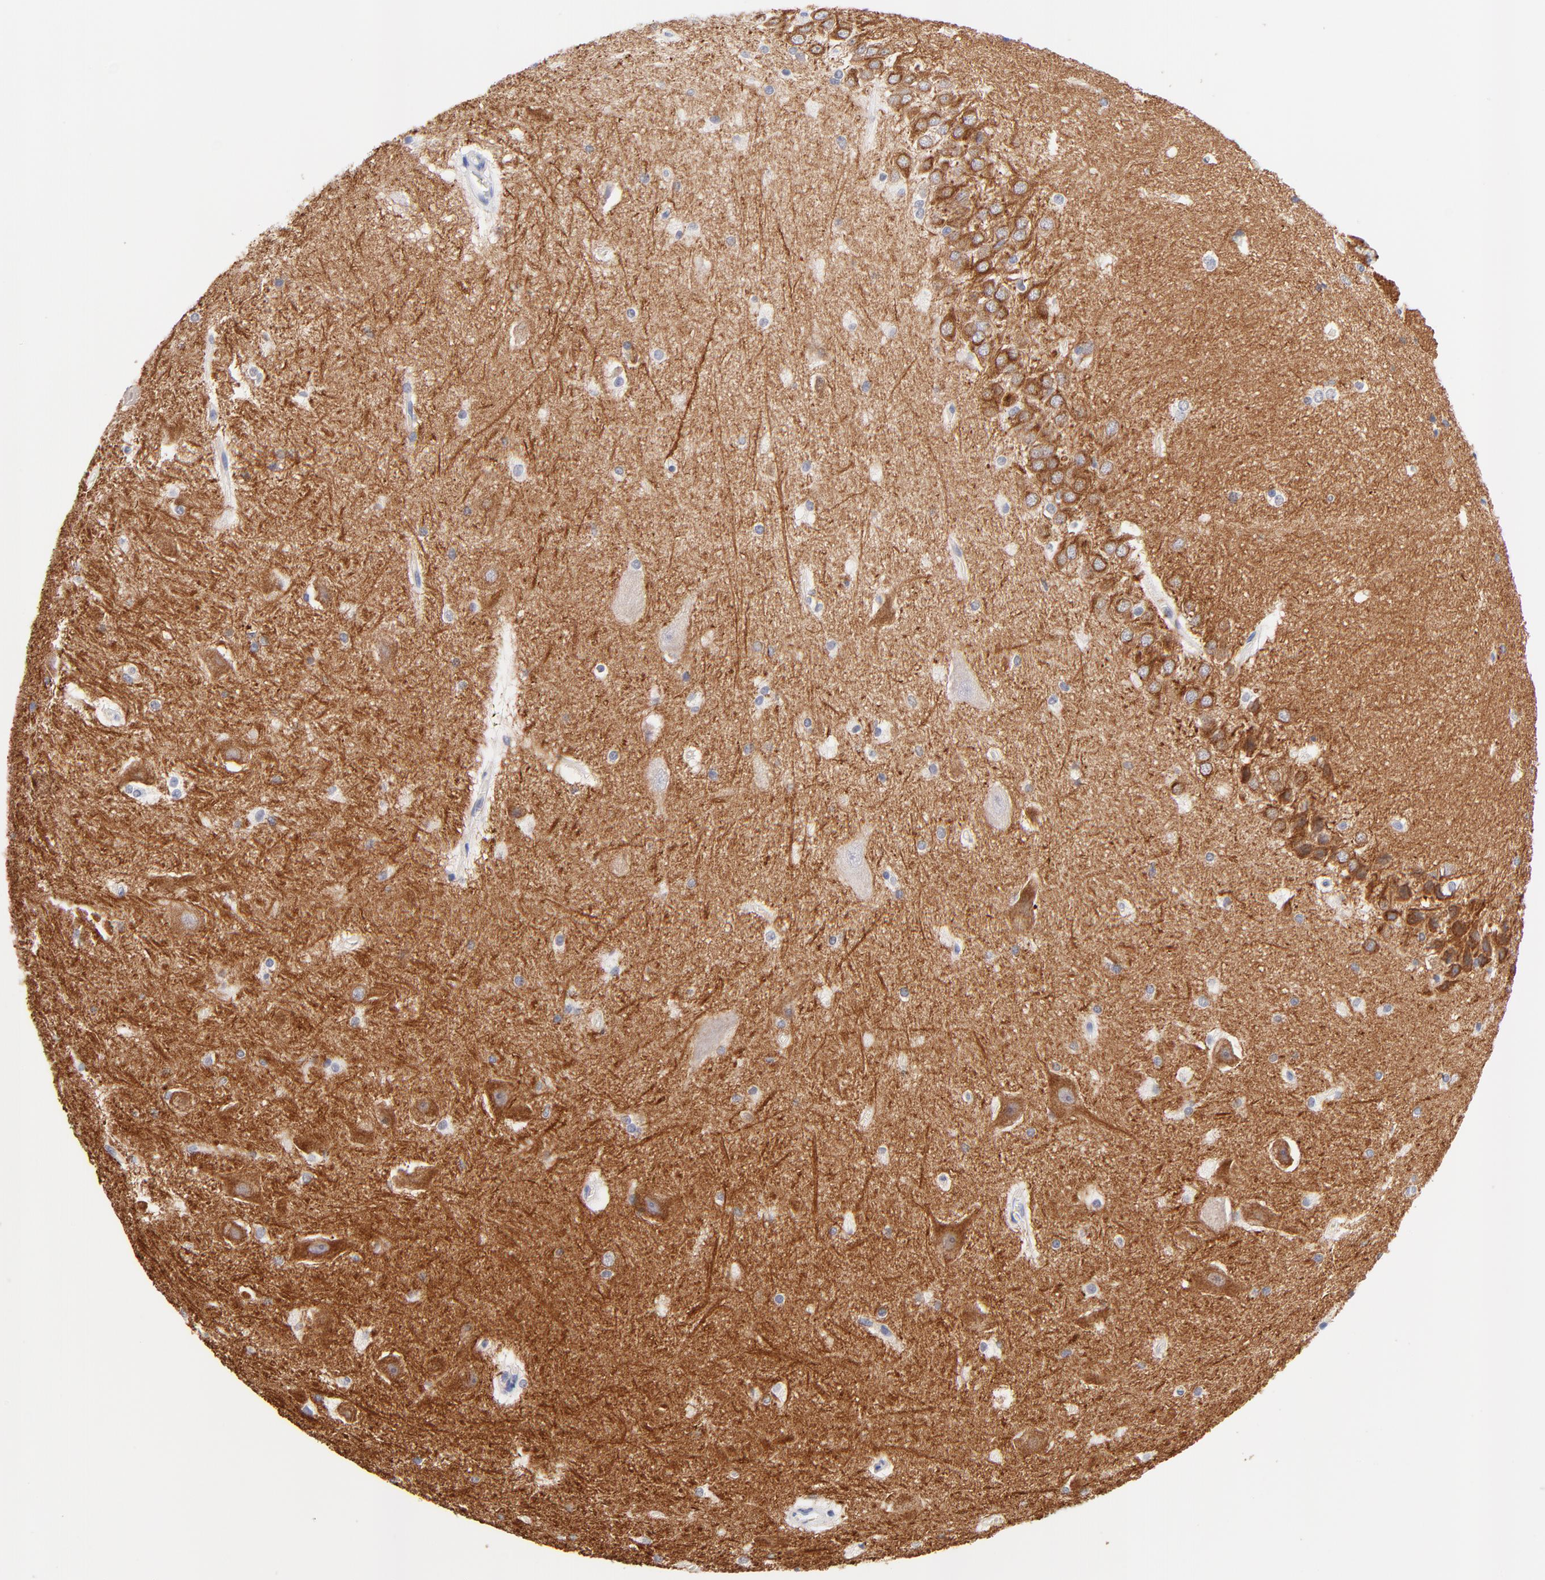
{"staining": {"intensity": "negative", "quantity": "none", "location": "none"}, "tissue": "hippocampus", "cell_type": "Glial cells", "image_type": "normal", "snomed": [{"axis": "morphology", "description": "Normal tissue, NOS"}, {"axis": "topography", "description": "Hippocampus"}], "caption": "Protein analysis of benign hippocampus demonstrates no significant expression in glial cells.", "gene": "FAM117B", "patient": {"sex": "female", "age": 19}}